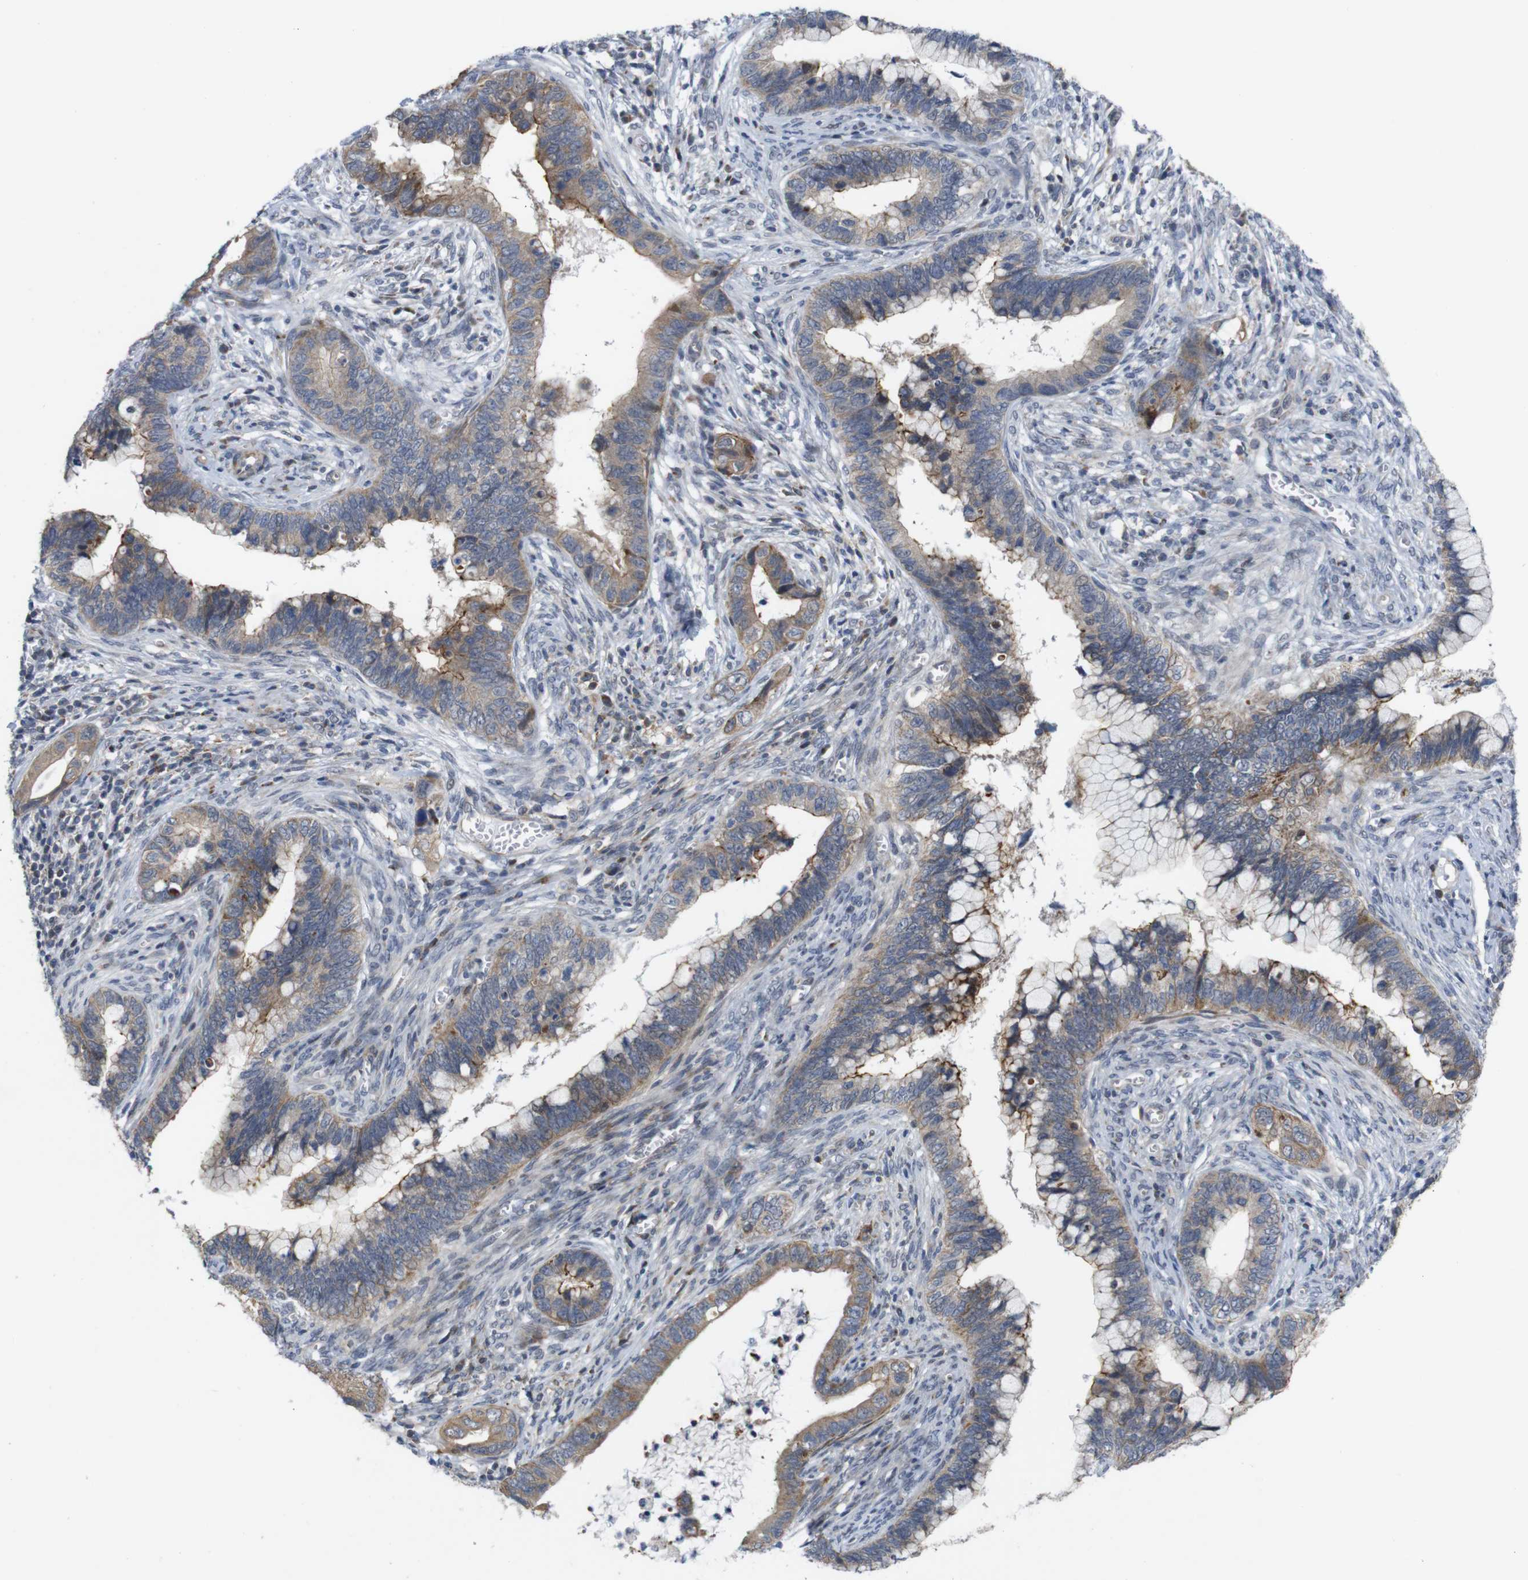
{"staining": {"intensity": "weak", "quantity": ">75%", "location": "cytoplasmic/membranous"}, "tissue": "cervical cancer", "cell_type": "Tumor cells", "image_type": "cancer", "snomed": [{"axis": "morphology", "description": "Adenocarcinoma, NOS"}, {"axis": "topography", "description": "Cervix"}], "caption": "This histopathology image demonstrates adenocarcinoma (cervical) stained with IHC to label a protein in brown. The cytoplasmic/membranous of tumor cells show weak positivity for the protein. Nuclei are counter-stained blue.", "gene": "ATP7B", "patient": {"sex": "female", "age": 44}}